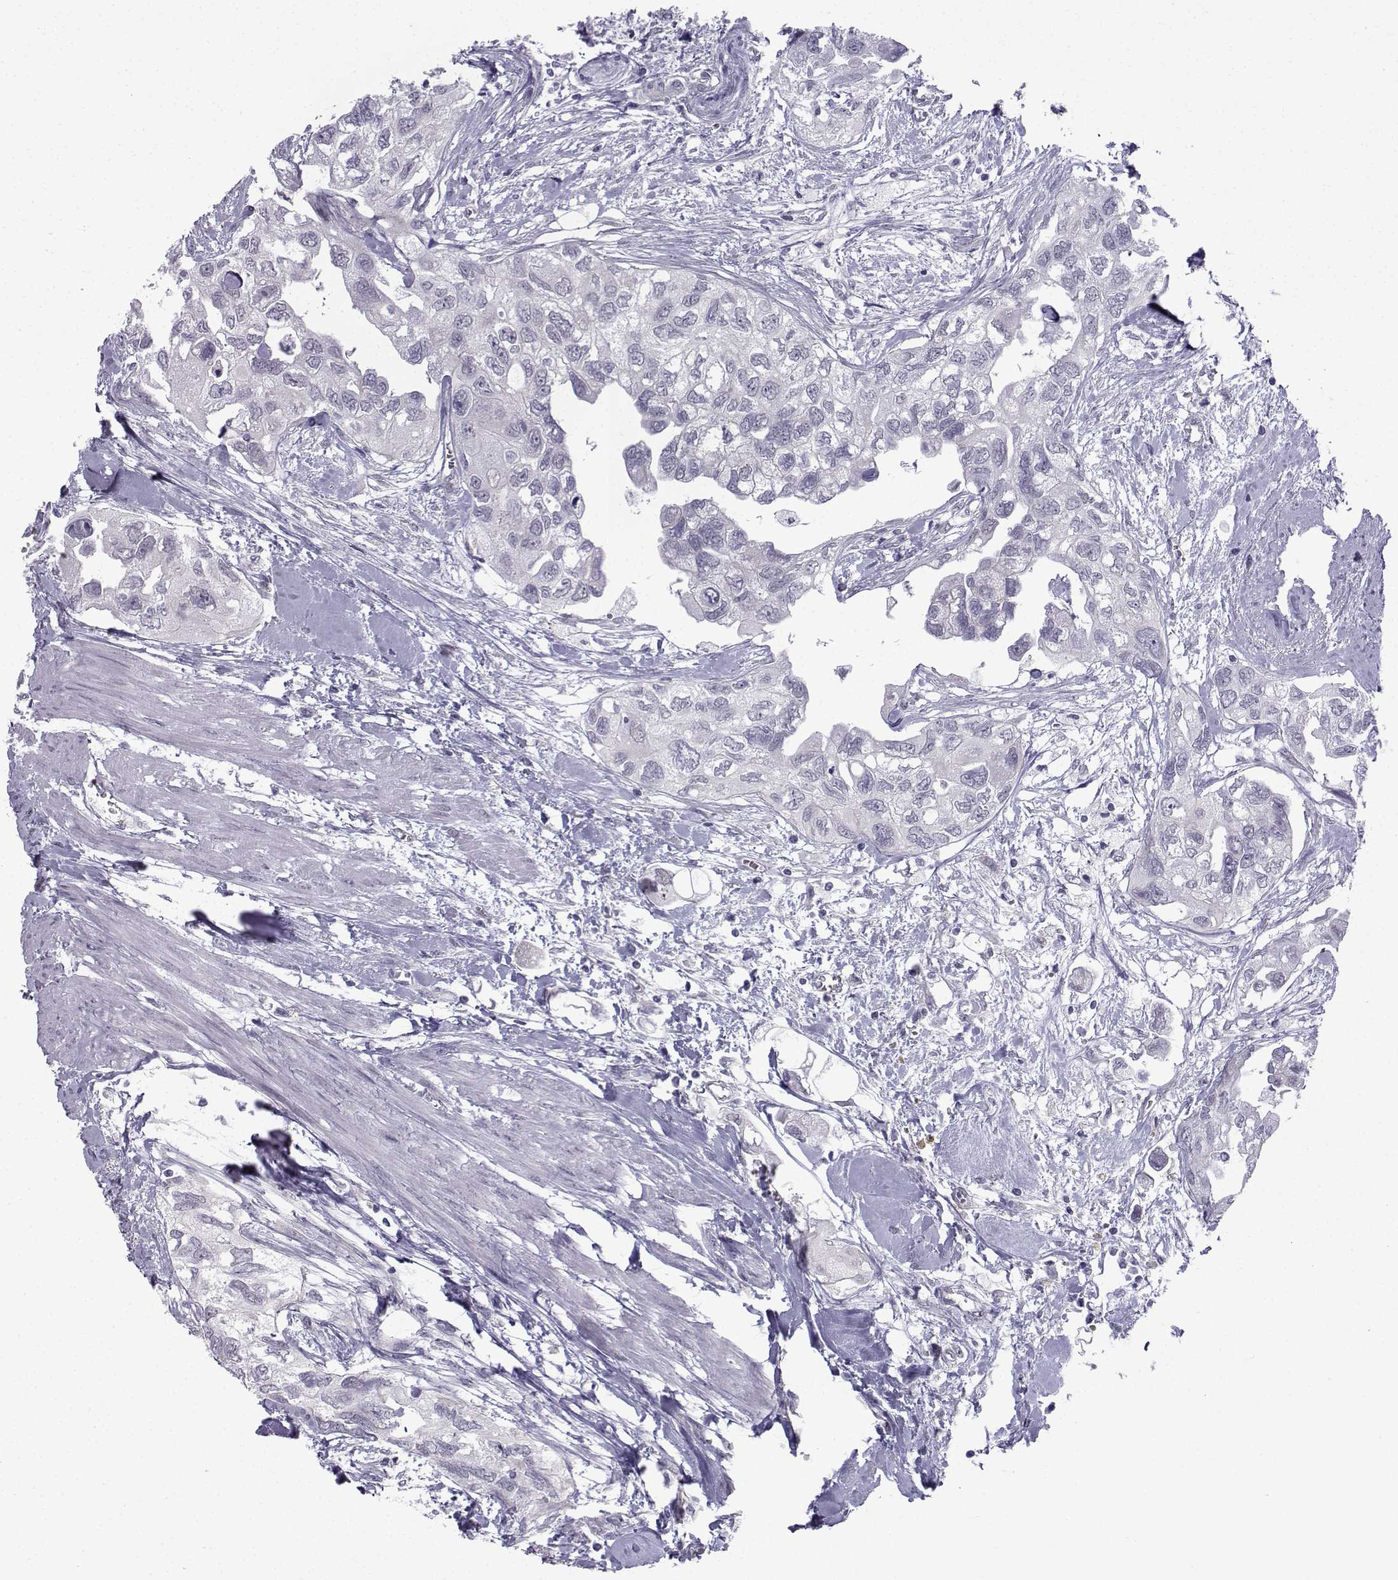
{"staining": {"intensity": "negative", "quantity": "none", "location": "none"}, "tissue": "urothelial cancer", "cell_type": "Tumor cells", "image_type": "cancer", "snomed": [{"axis": "morphology", "description": "Urothelial carcinoma, High grade"}, {"axis": "topography", "description": "Urinary bladder"}], "caption": "Urothelial cancer was stained to show a protein in brown. There is no significant expression in tumor cells.", "gene": "CFAP53", "patient": {"sex": "male", "age": 59}}